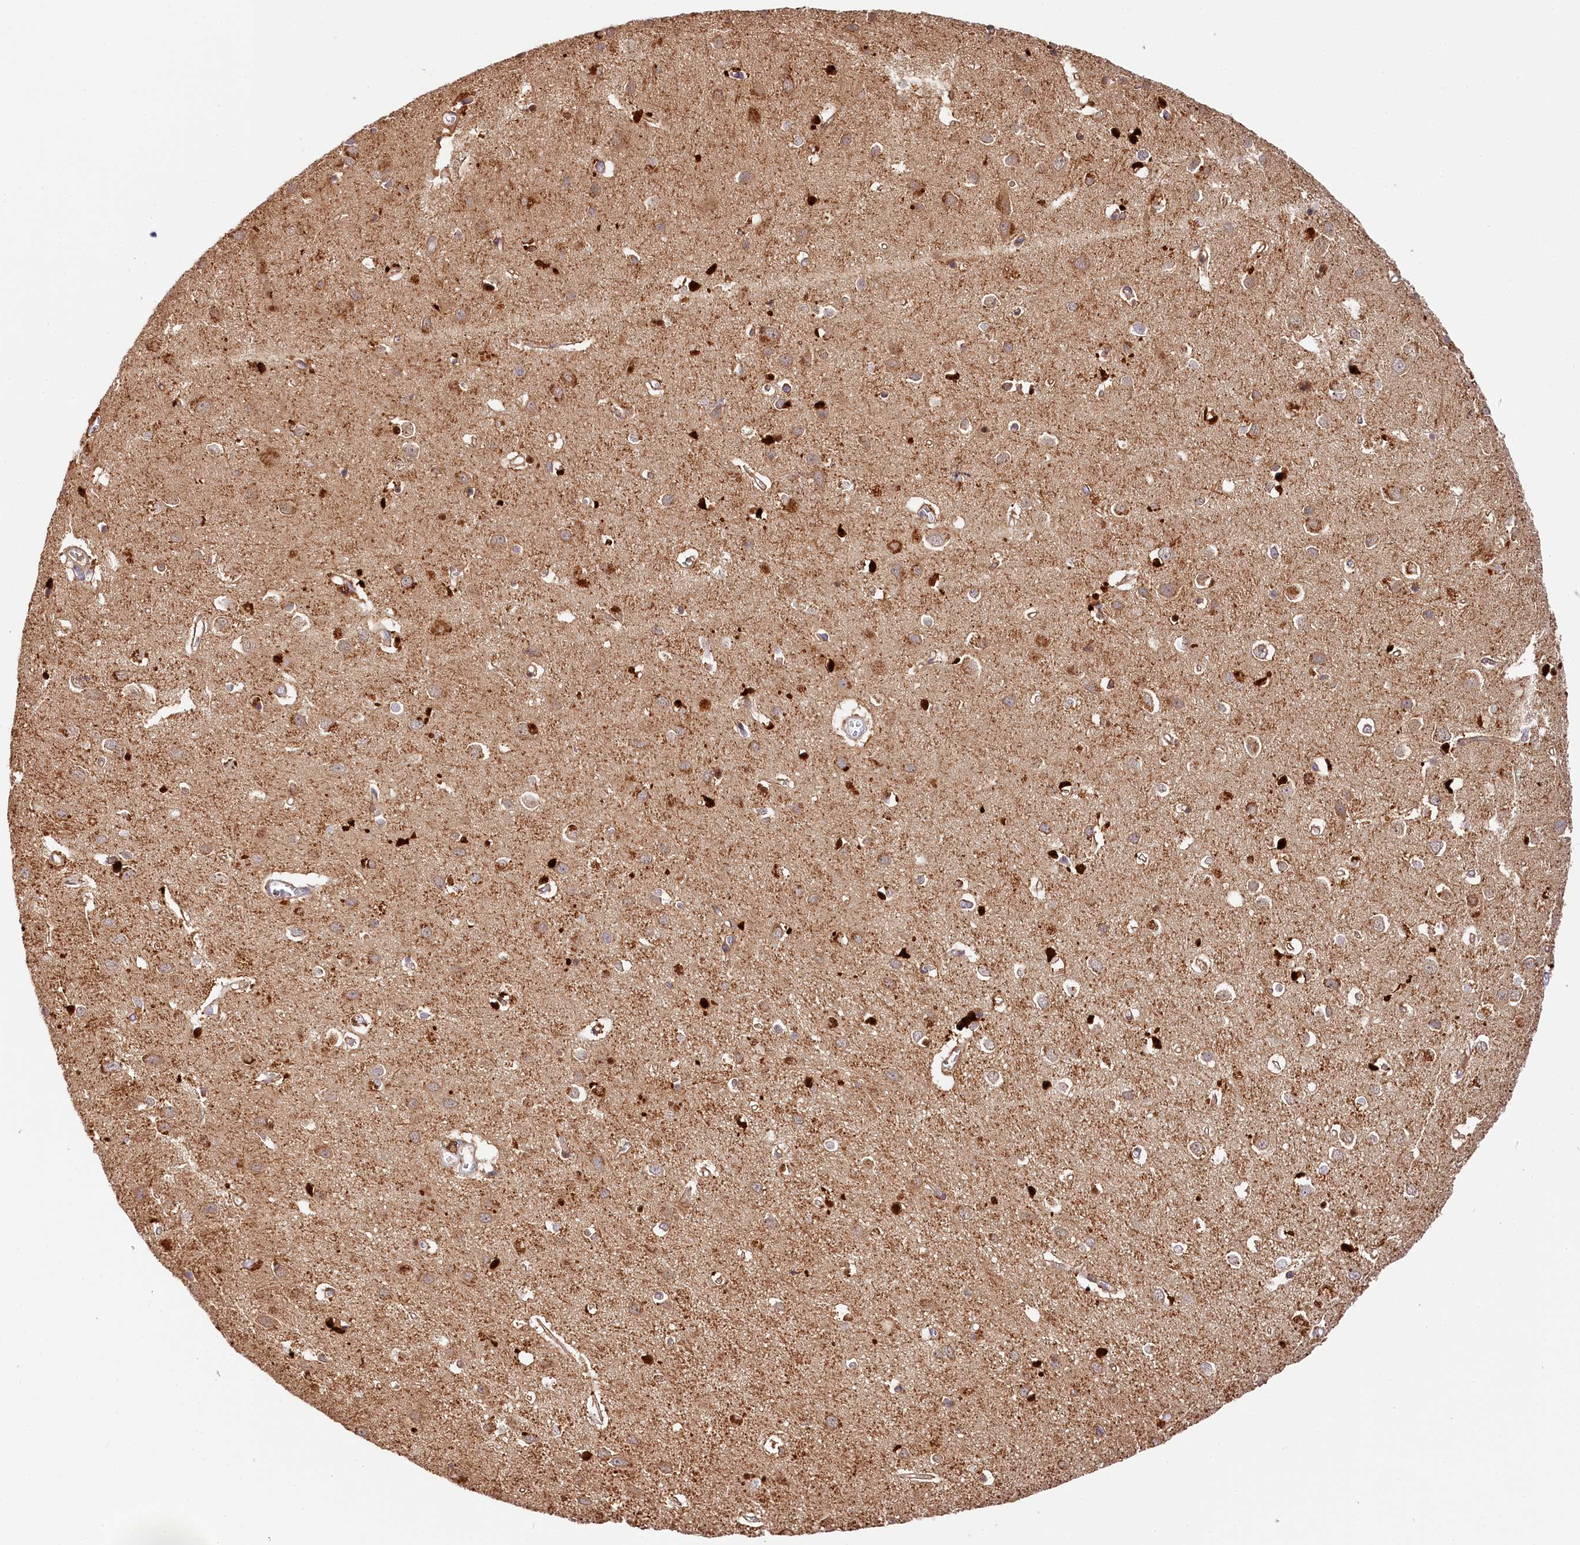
{"staining": {"intensity": "moderate", "quantity": ">75%", "location": "cytoplasmic/membranous"}, "tissue": "cerebral cortex", "cell_type": "Endothelial cells", "image_type": "normal", "snomed": [{"axis": "morphology", "description": "Normal tissue, NOS"}, {"axis": "topography", "description": "Cerebral cortex"}], "caption": "Protein analysis of benign cerebral cortex displays moderate cytoplasmic/membranous staining in approximately >75% of endothelial cells. The staining is performed using DAB brown chromogen to label protein expression. The nuclei are counter-stained blue using hematoxylin.", "gene": "KATNB1", "patient": {"sex": "female", "age": 64}}